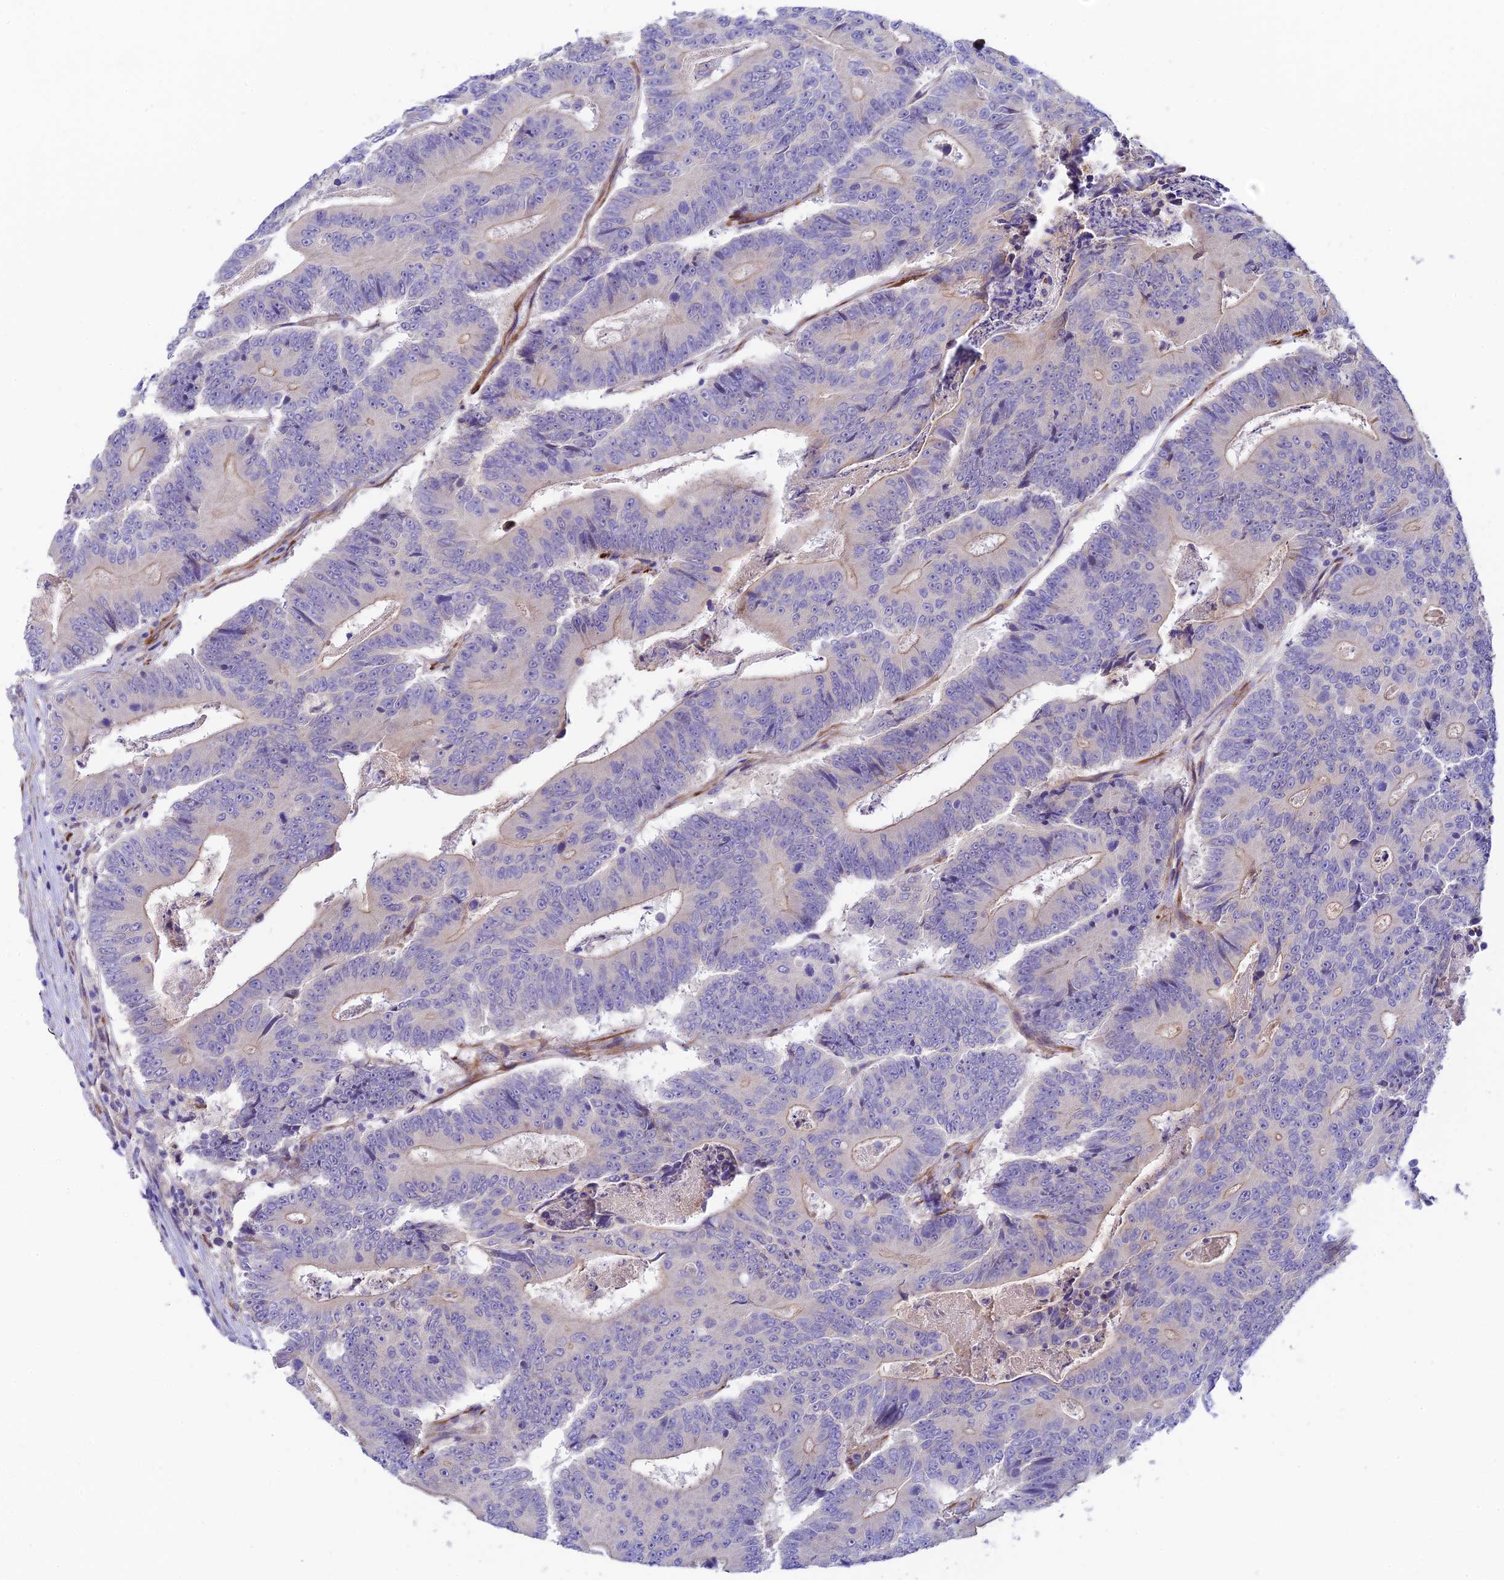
{"staining": {"intensity": "negative", "quantity": "none", "location": "none"}, "tissue": "colorectal cancer", "cell_type": "Tumor cells", "image_type": "cancer", "snomed": [{"axis": "morphology", "description": "Adenocarcinoma, NOS"}, {"axis": "topography", "description": "Colon"}], "caption": "Immunohistochemistry of human colorectal adenocarcinoma demonstrates no staining in tumor cells.", "gene": "ANKRD50", "patient": {"sex": "male", "age": 83}}